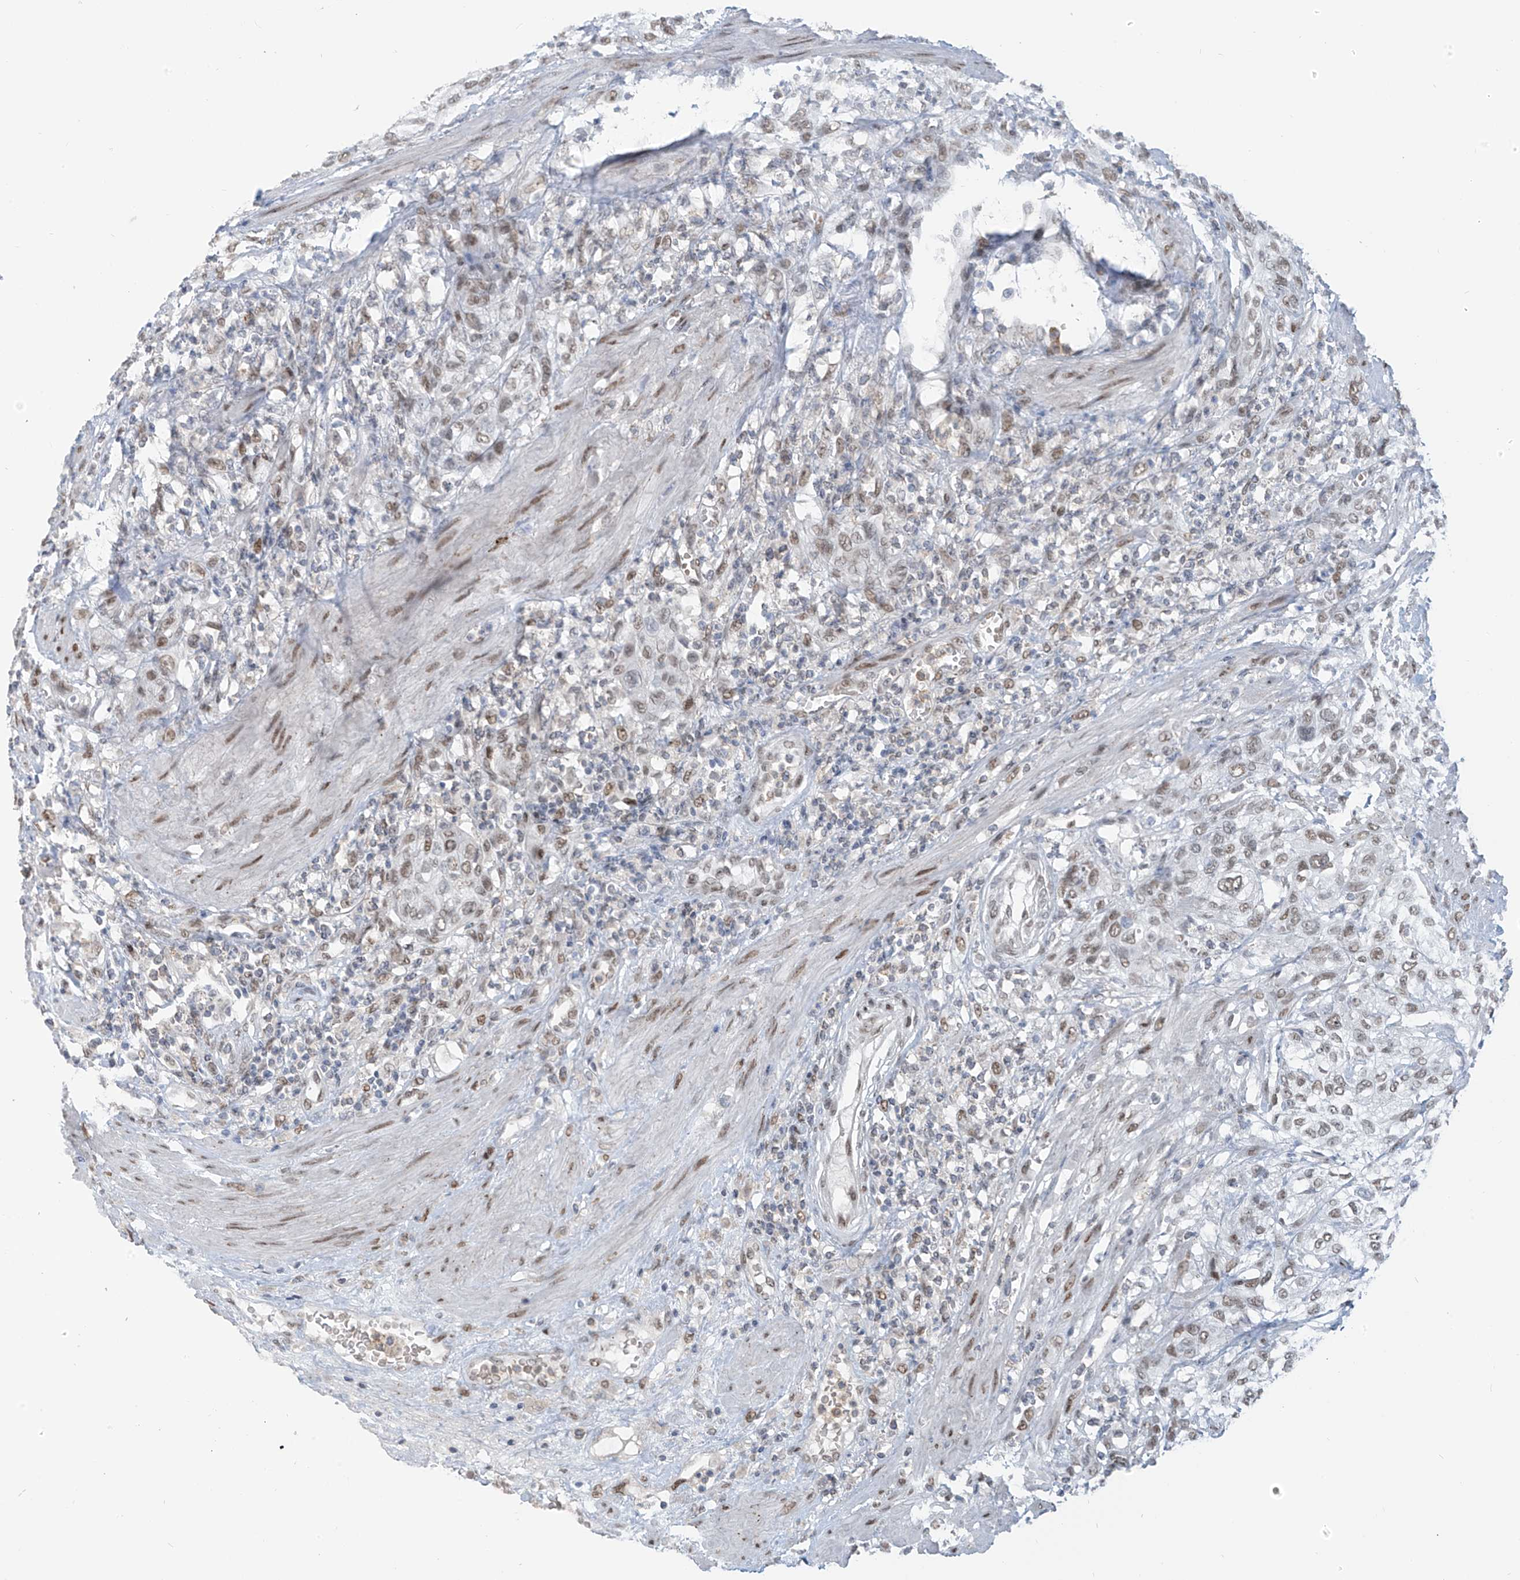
{"staining": {"intensity": "weak", "quantity": ">75%", "location": "nuclear"}, "tissue": "urothelial cancer", "cell_type": "Tumor cells", "image_type": "cancer", "snomed": [{"axis": "morphology", "description": "Urothelial carcinoma, High grade"}, {"axis": "topography", "description": "Urinary bladder"}], "caption": "Urothelial carcinoma (high-grade) was stained to show a protein in brown. There is low levels of weak nuclear positivity in about >75% of tumor cells.", "gene": "MCM9", "patient": {"sex": "male", "age": 35}}